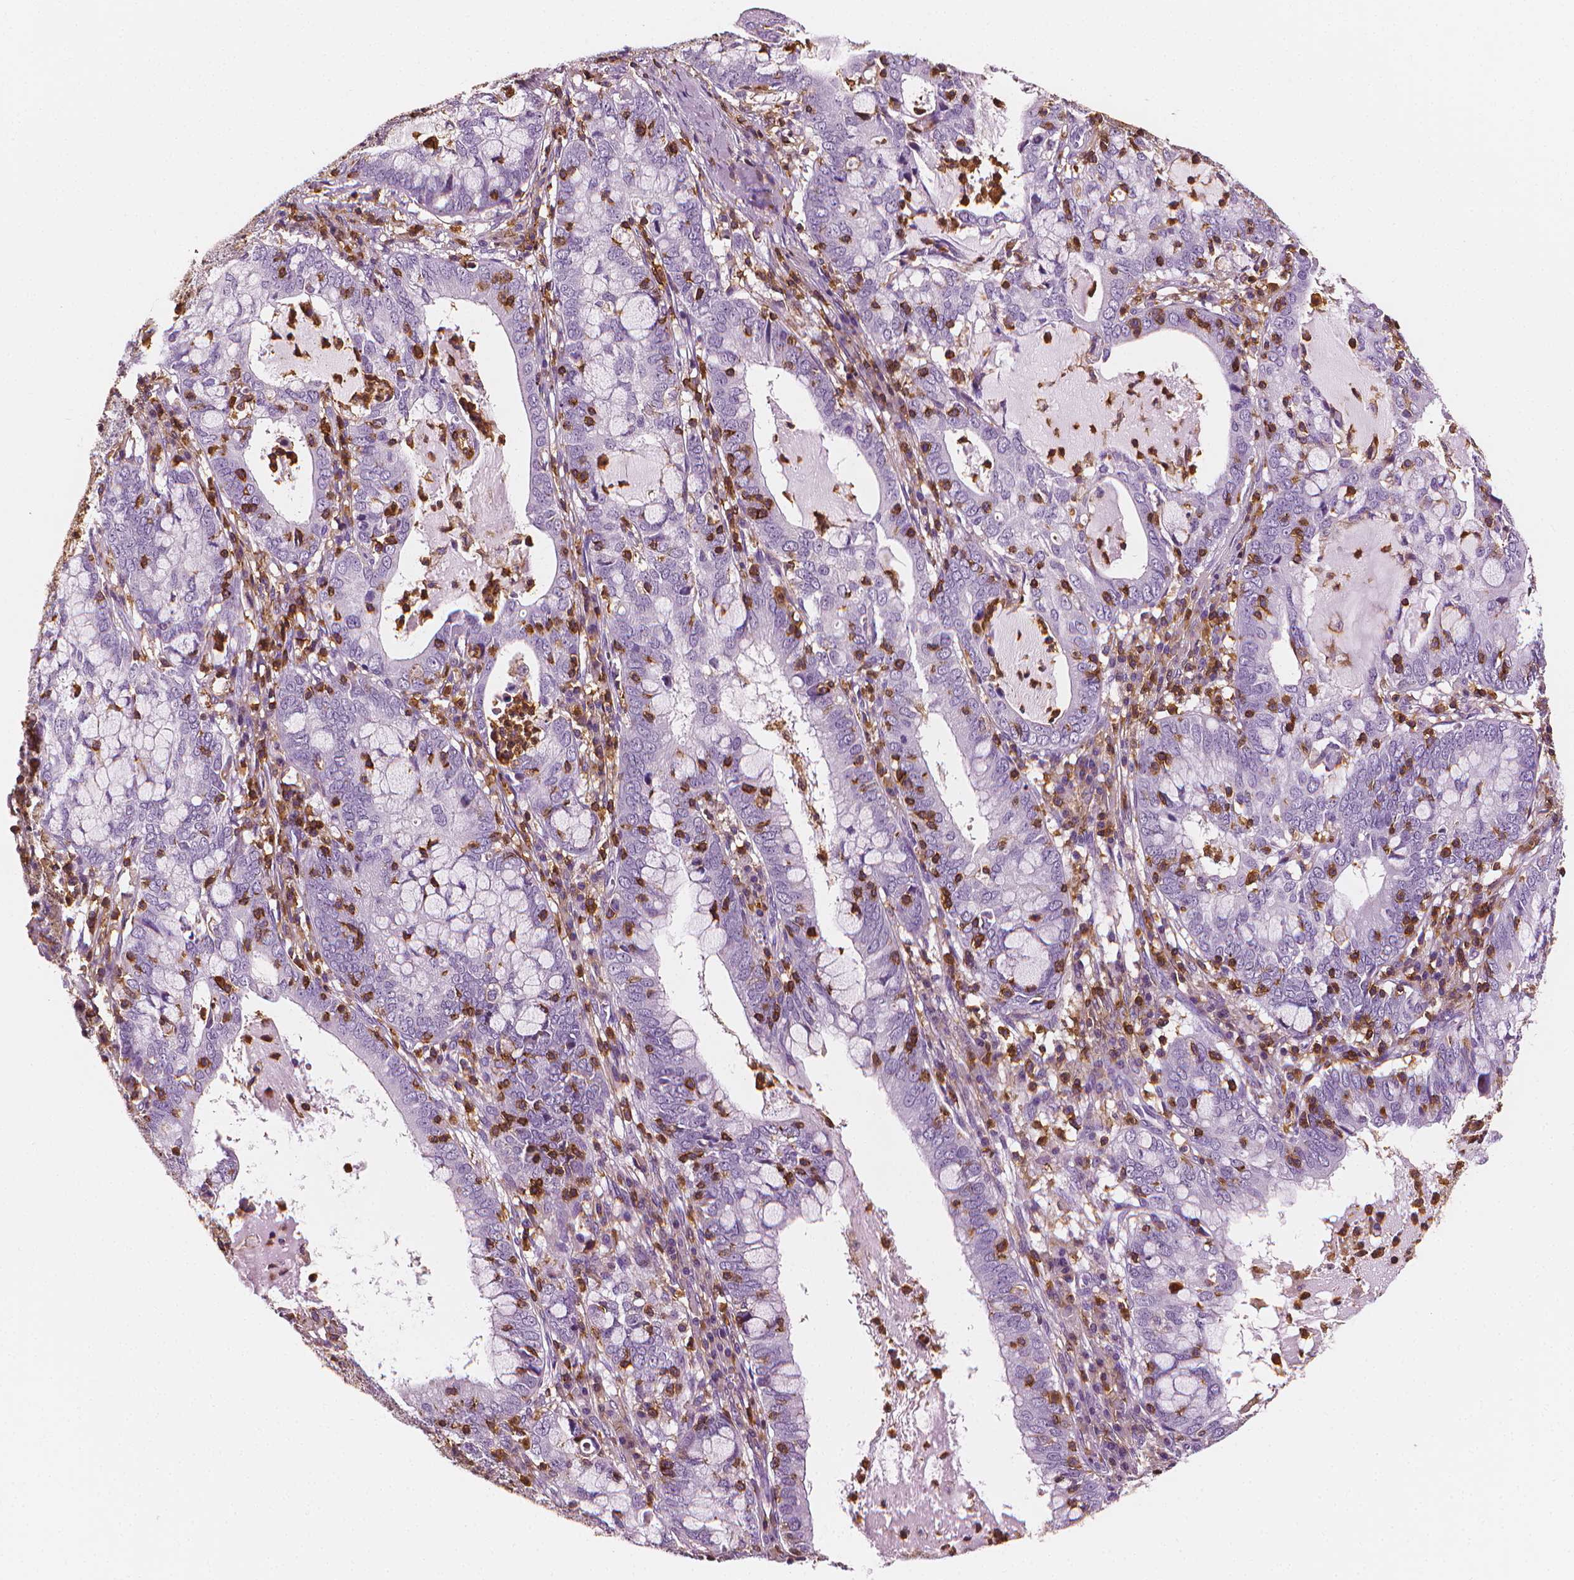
{"staining": {"intensity": "negative", "quantity": "none", "location": "none"}, "tissue": "cervical cancer", "cell_type": "Tumor cells", "image_type": "cancer", "snomed": [{"axis": "morphology", "description": "Adenocarcinoma, NOS"}, {"axis": "topography", "description": "Cervix"}], "caption": "Immunohistochemistry (IHC) image of neoplastic tissue: human cervical adenocarcinoma stained with DAB (3,3'-diaminobenzidine) shows no significant protein expression in tumor cells.", "gene": "PTPRC", "patient": {"sex": "female", "age": 40}}